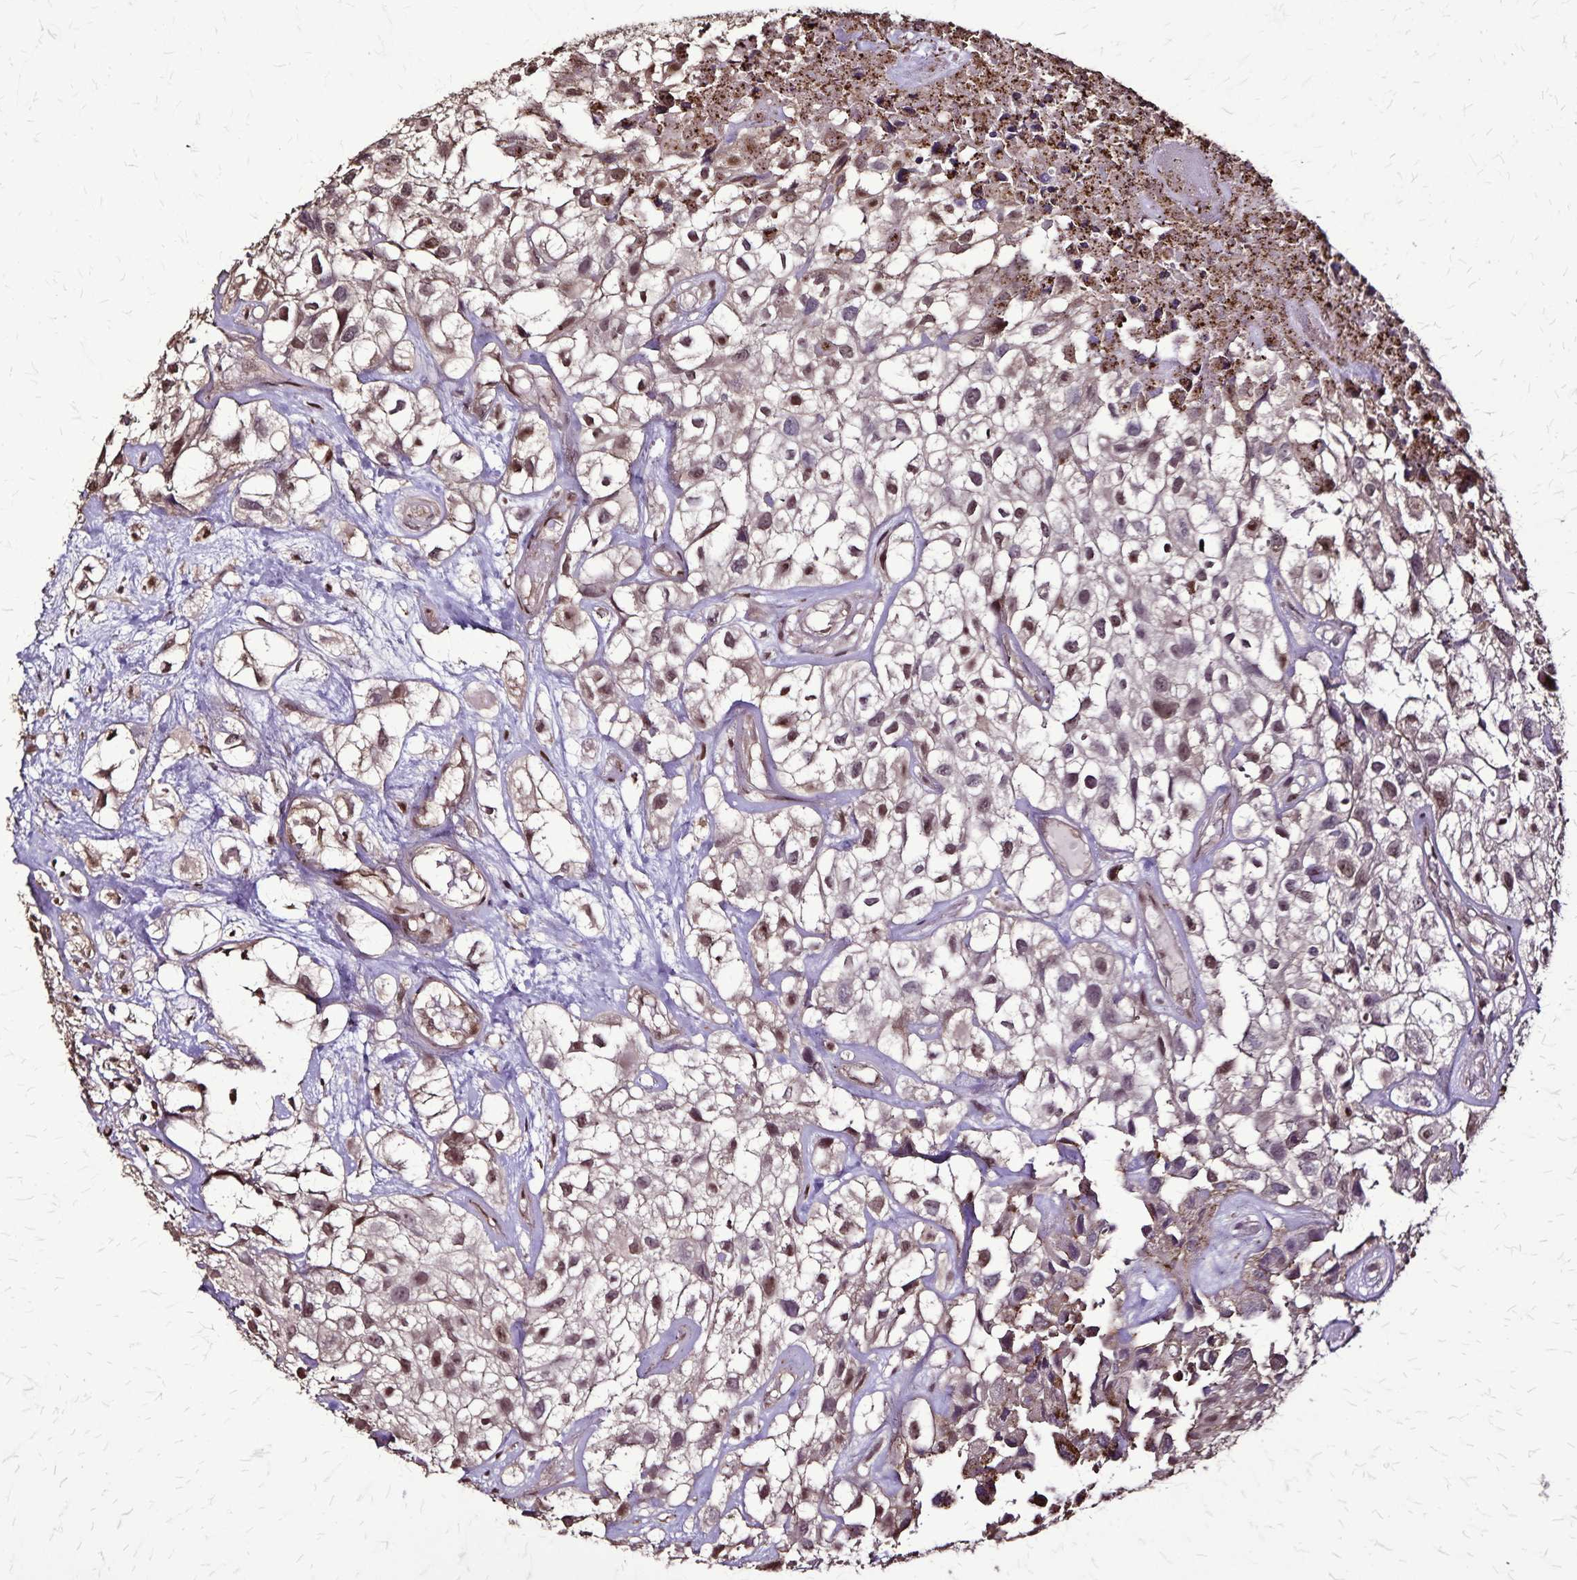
{"staining": {"intensity": "moderate", "quantity": "25%-75%", "location": "cytoplasmic/membranous"}, "tissue": "urothelial cancer", "cell_type": "Tumor cells", "image_type": "cancer", "snomed": [{"axis": "morphology", "description": "Urothelial carcinoma, High grade"}, {"axis": "topography", "description": "Urinary bladder"}], "caption": "DAB immunohistochemical staining of human high-grade urothelial carcinoma reveals moderate cytoplasmic/membranous protein expression in about 25%-75% of tumor cells.", "gene": "CHMP1B", "patient": {"sex": "male", "age": 56}}